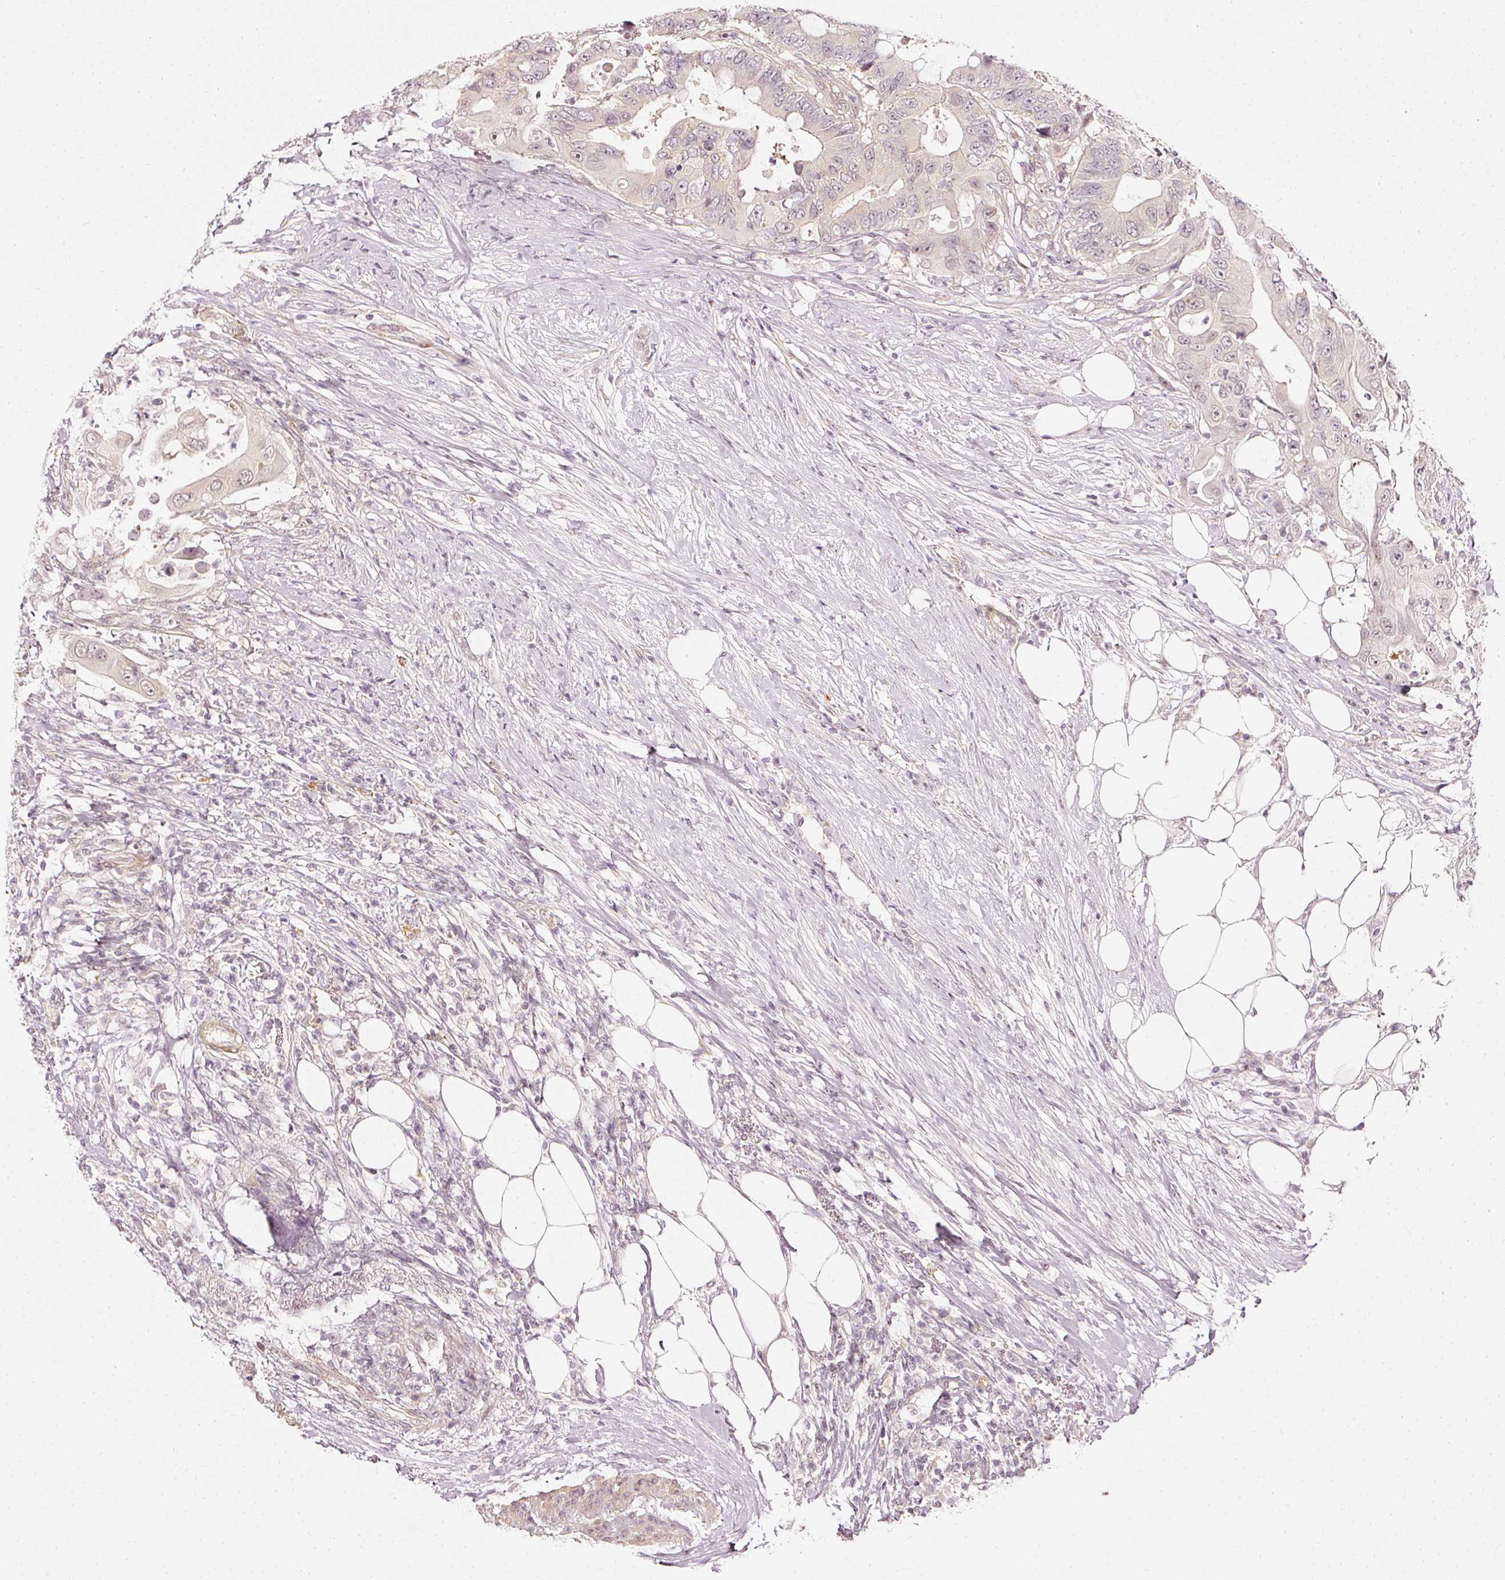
{"staining": {"intensity": "weak", "quantity": "25%-75%", "location": "cytoplasmic/membranous"}, "tissue": "colorectal cancer", "cell_type": "Tumor cells", "image_type": "cancer", "snomed": [{"axis": "morphology", "description": "Adenocarcinoma, NOS"}, {"axis": "topography", "description": "Colon"}], "caption": "Tumor cells show low levels of weak cytoplasmic/membranous positivity in approximately 25%-75% of cells in colorectal cancer.", "gene": "DRD2", "patient": {"sex": "male", "age": 71}}